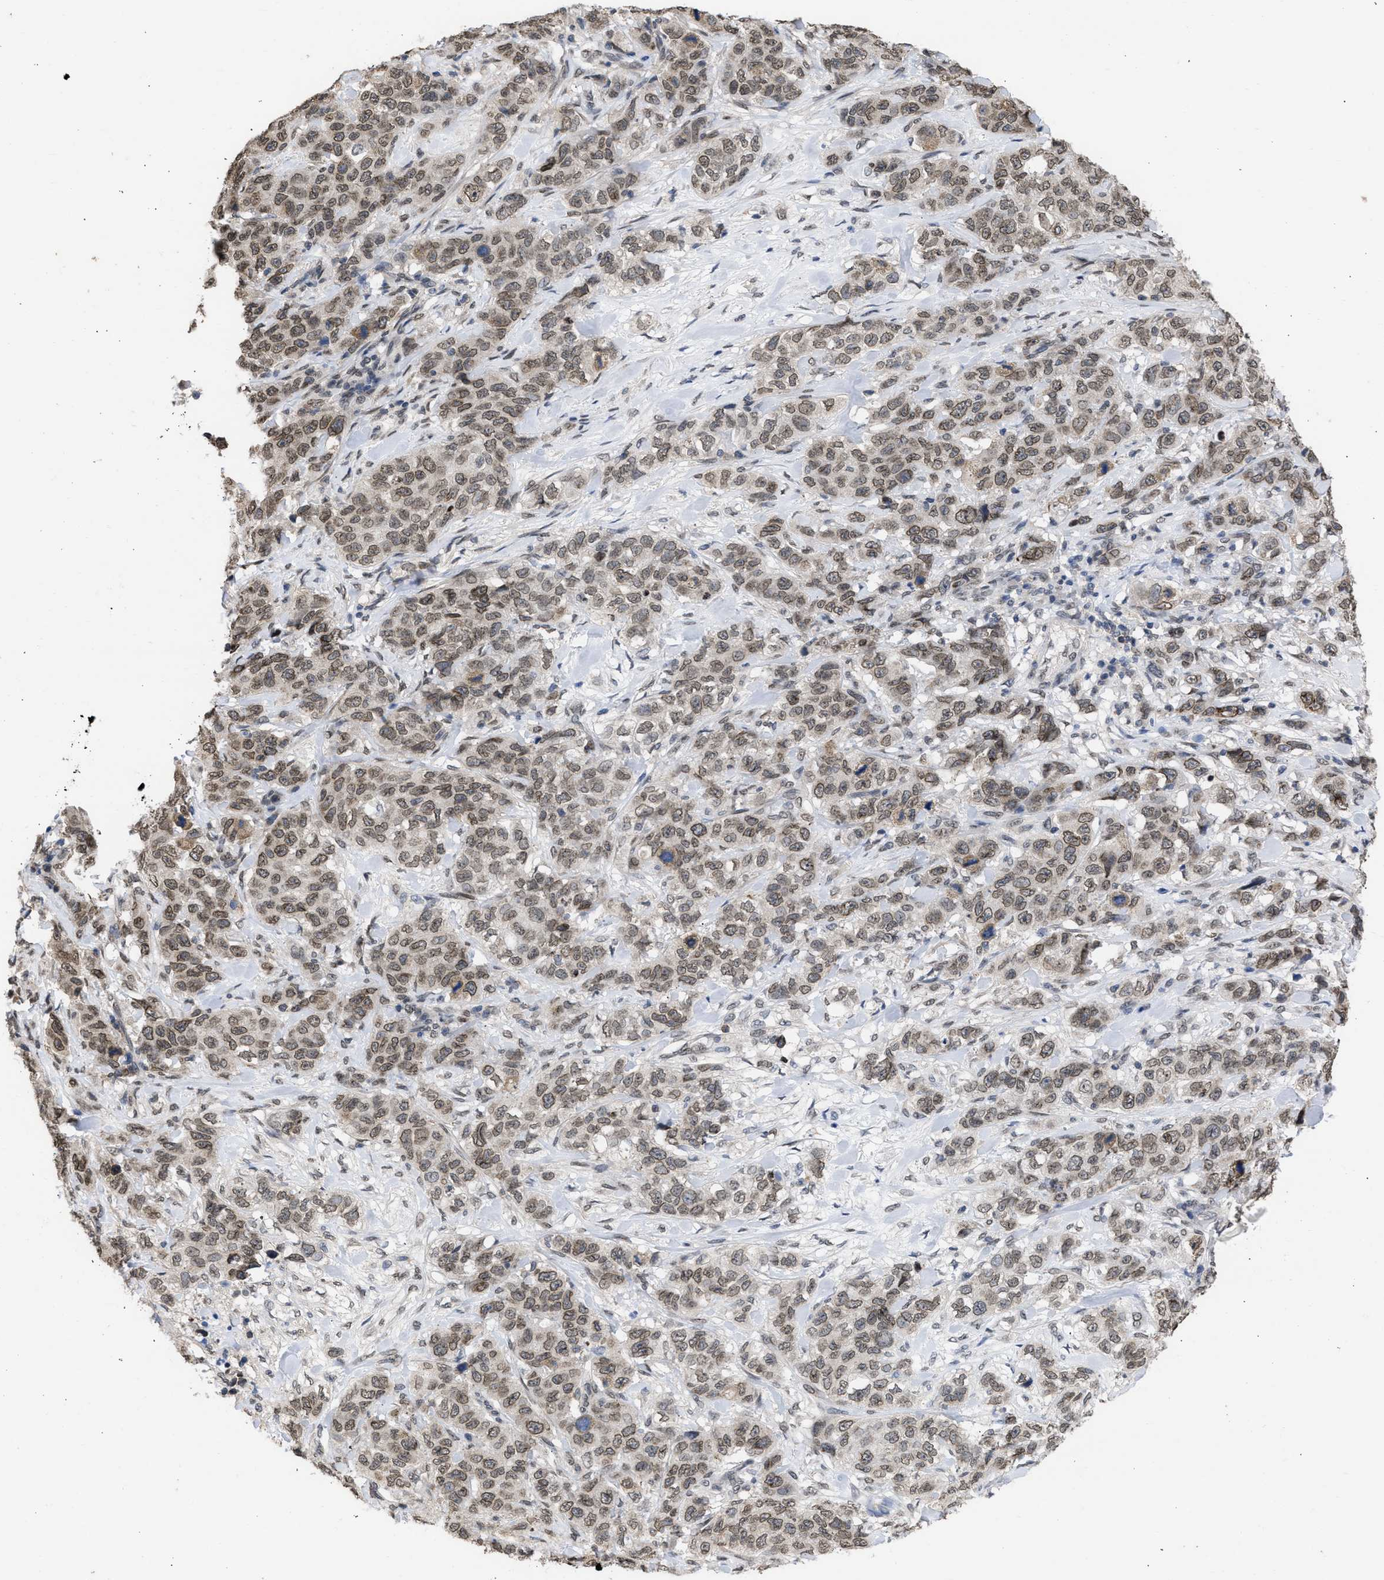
{"staining": {"intensity": "weak", "quantity": "25%-75%", "location": "cytoplasmic/membranous,nuclear"}, "tissue": "stomach cancer", "cell_type": "Tumor cells", "image_type": "cancer", "snomed": [{"axis": "morphology", "description": "Adenocarcinoma, NOS"}, {"axis": "topography", "description": "Stomach"}], "caption": "Protein staining of stomach cancer (adenocarcinoma) tissue exhibits weak cytoplasmic/membranous and nuclear staining in about 25%-75% of tumor cells.", "gene": "NUP35", "patient": {"sex": "male", "age": 48}}